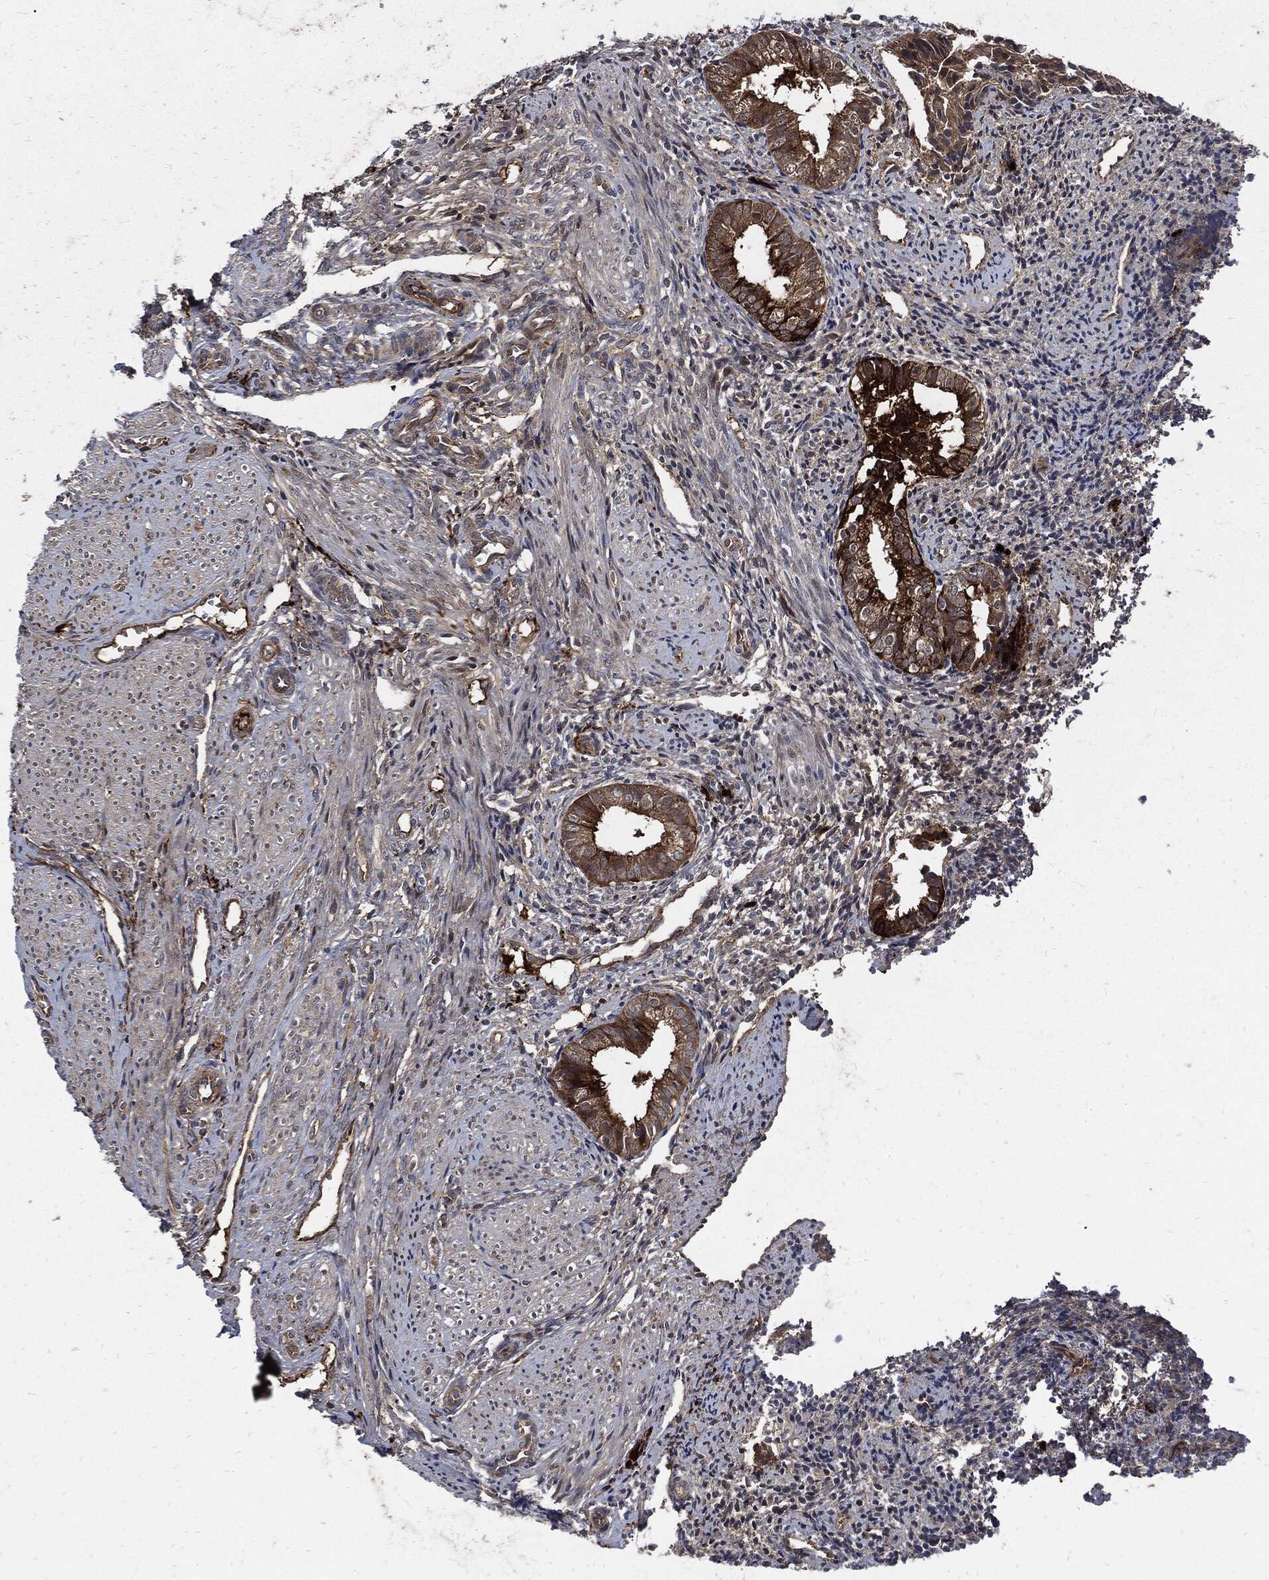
{"staining": {"intensity": "strong", "quantity": "<25%", "location": "cytoplasmic/membranous"}, "tissue": "endometrium", "cell_type": "Cells in endometrial stroma", "image_type": "normal", "snomed": [{"axis": "morphology", "description": "Normal tissue, NOS"}, {"axis": "topography", "description": "Endometrium"}], "caption": "Immunohistochemistry image of benign endometrium stained for a protein (brown), which demonstrates medium levels of strong cytoplasmic/membranous positivity in approximately <25% of cells in endometrial stroma.", "gene": "CLU", "patient": {"sex": "female", "age": 47}}